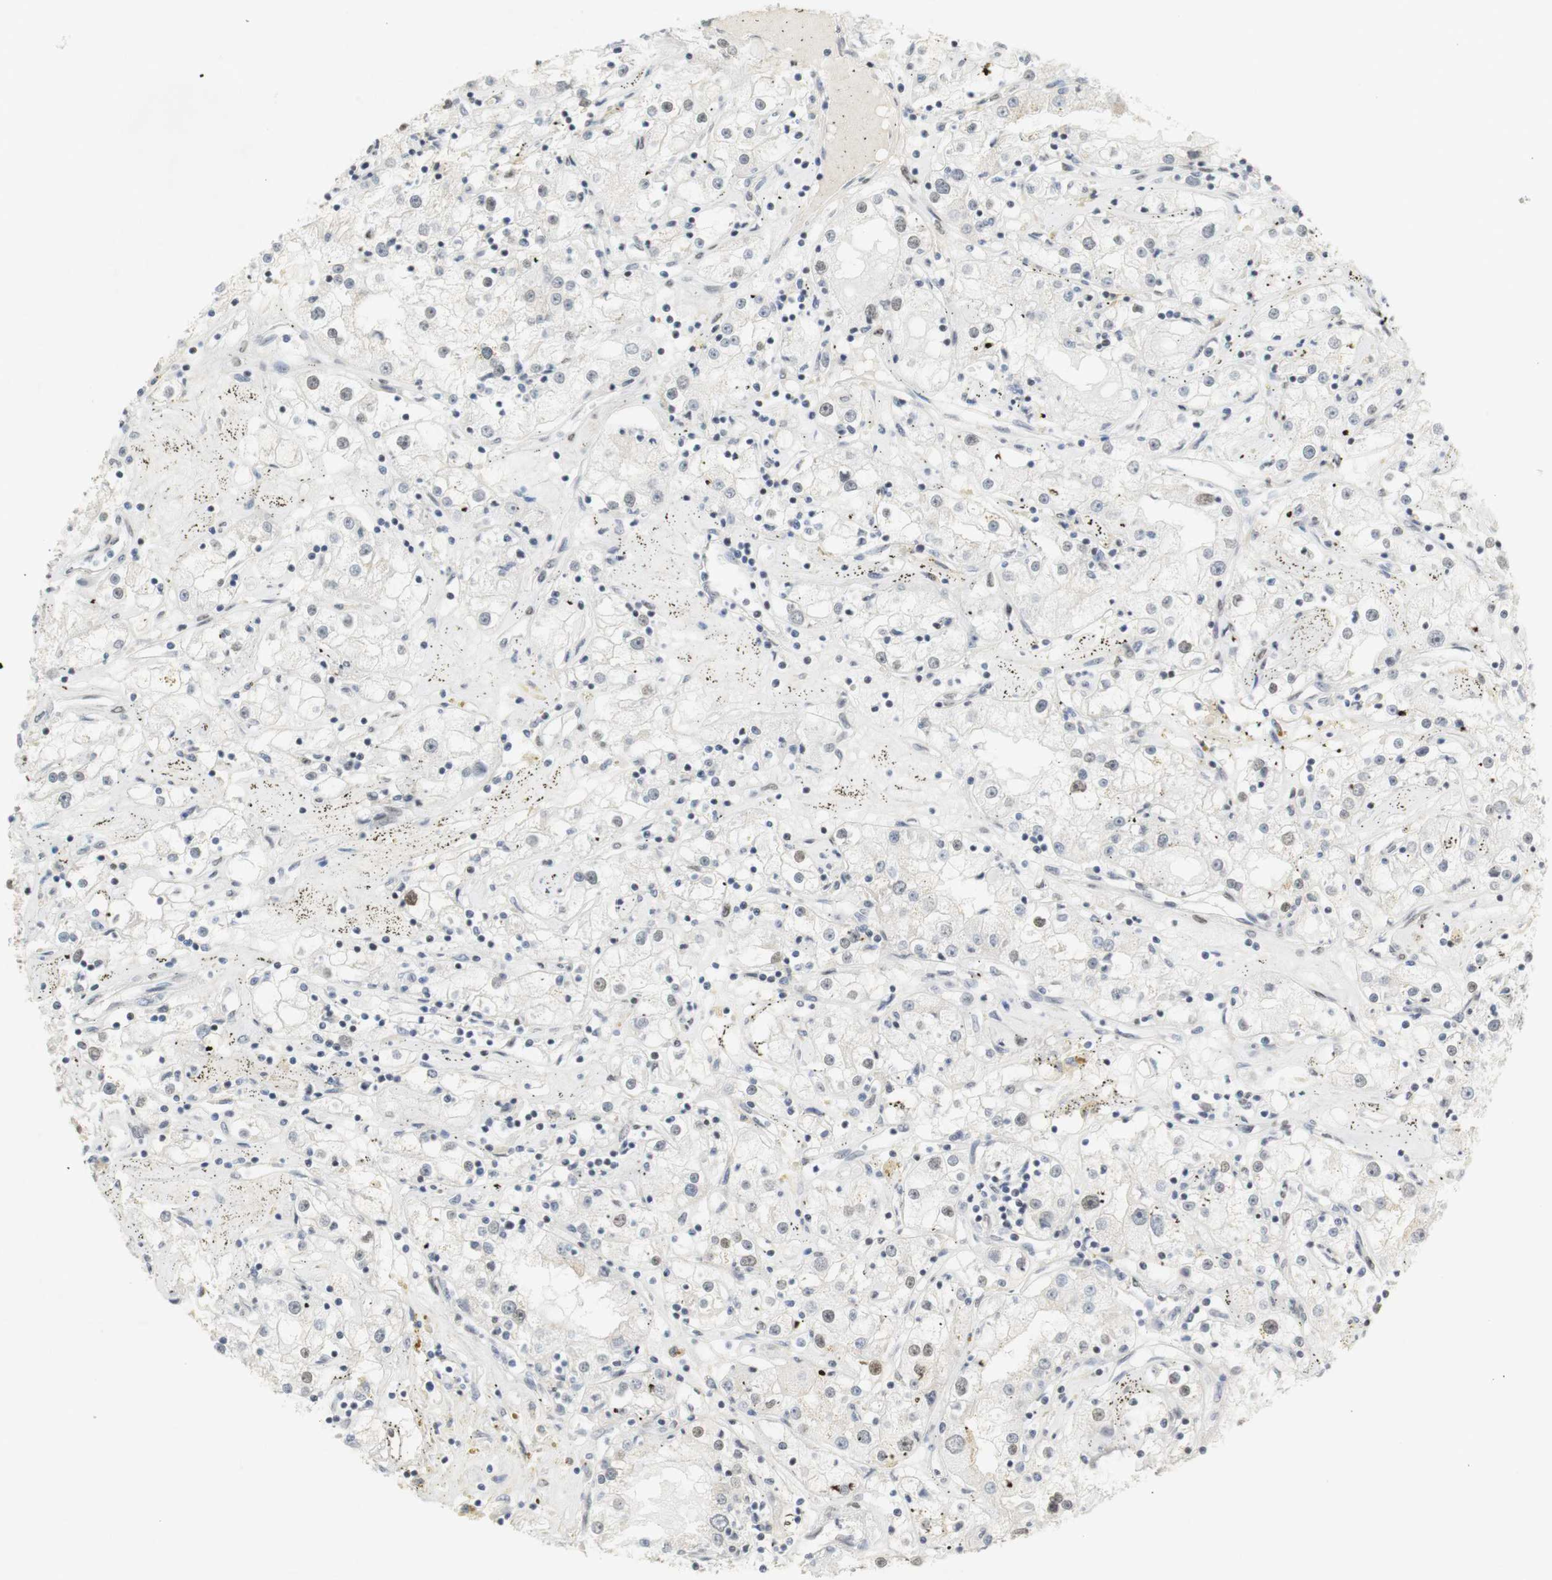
{"staining": {"intensity": "weak", "quantity": "<25%", "location": "nuclear"}, "tissue": "renal cancer", "cell_type": "Tumor cells", "image_type": "cancer", "snomed": [{"axis": "morphology", "description": "Adenocarcinoma, NOS"}, {"axis": "topography", "description": "Kidney"}], "caption": "Tumor cells are negative for brown protein staining in renal cancer.", "gene": "BMI1", "patient": {"sex": "male", "age": 56}}